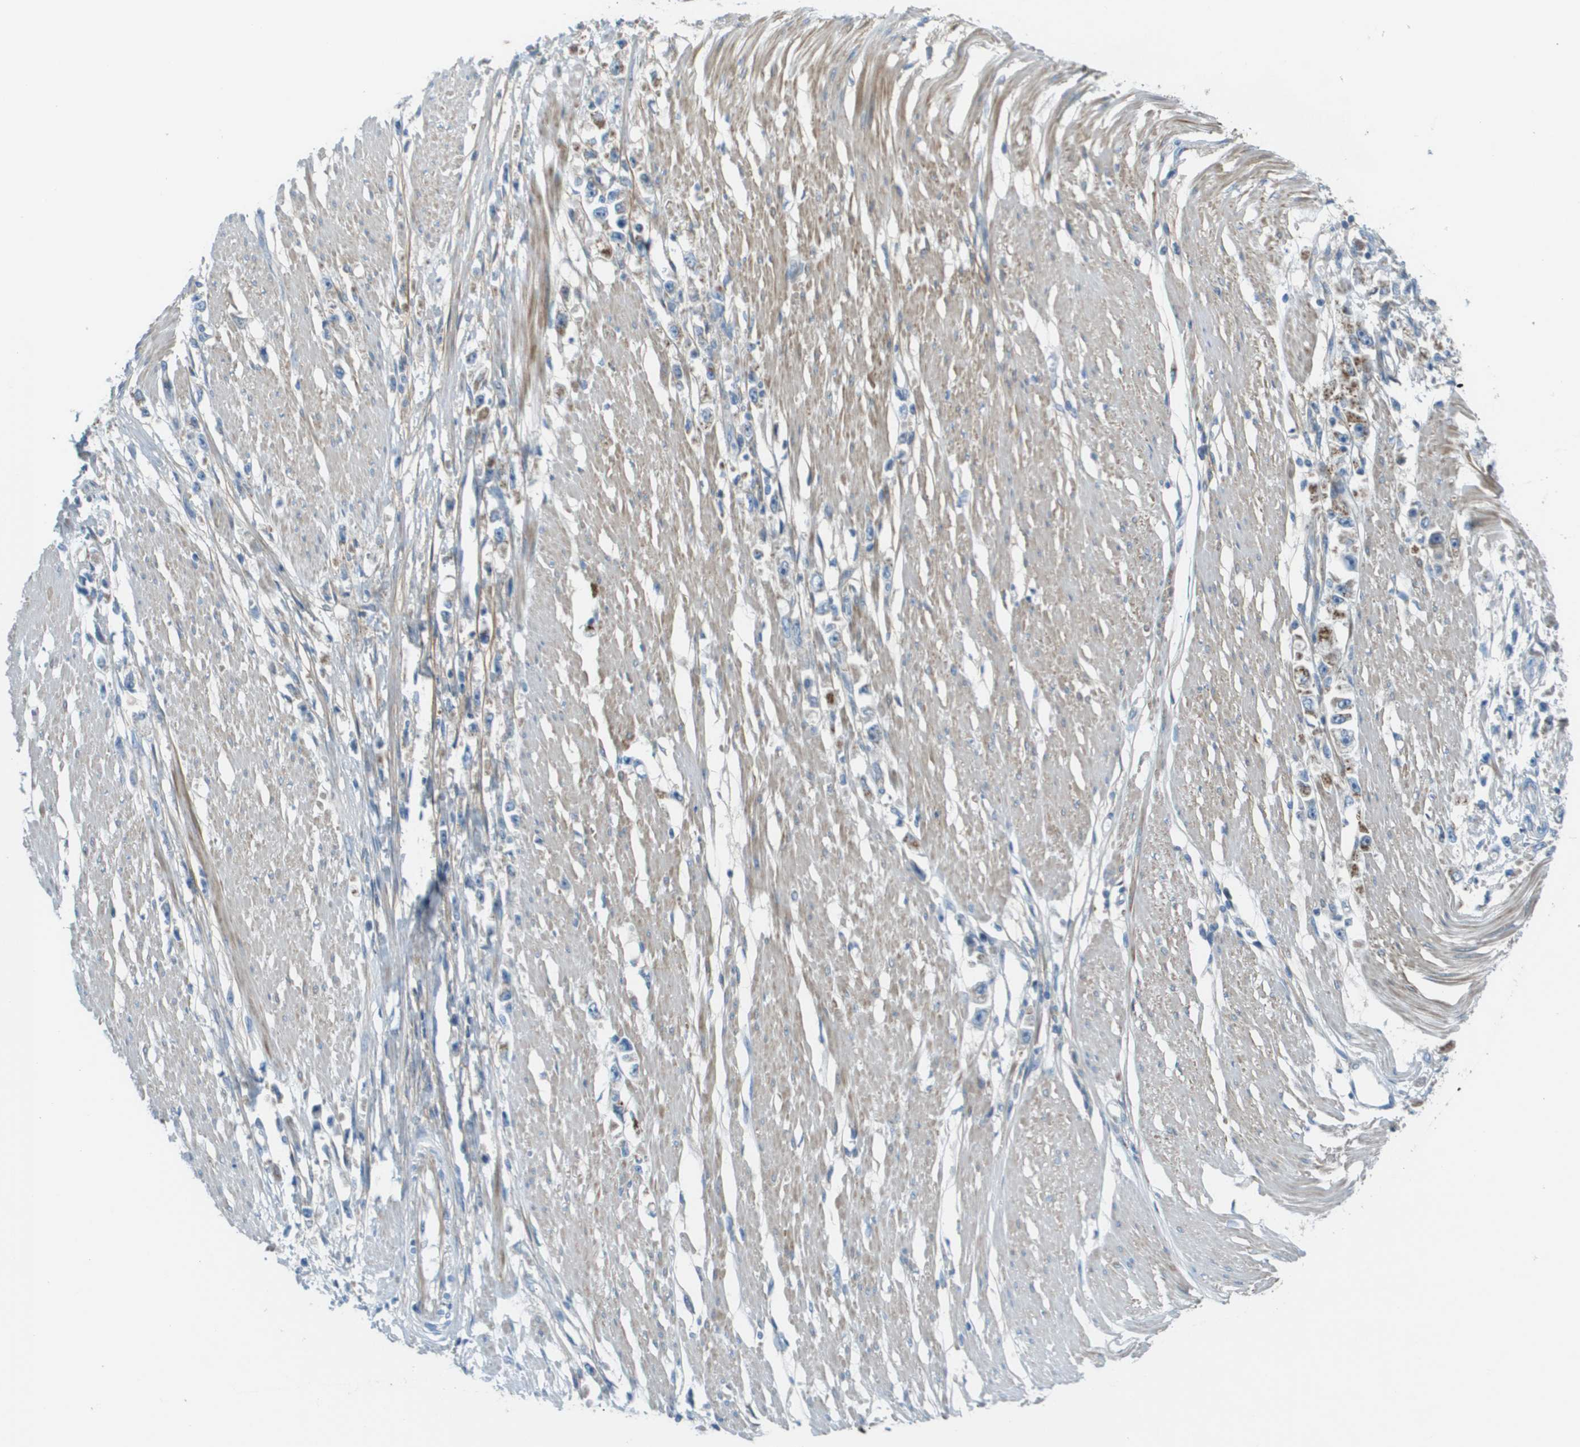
{"staining": {"intensity": "negative", "quantity": "none", "location": "none"}, "tissue": "stomach cancer", "cell_type": "Tumor cells", "image_type": "cancer", "snomed": [{"axis": "morphology", "description": "Adenocarcinoma, NOS"}, {"axis": "topography", "description": "Stomach"}], "caption": "Tumor cells are negative for brown protein staining in stomach adenocarcinoma.", "gene": "GALNT6", "patient": {"sex": "female", "age": 59}}